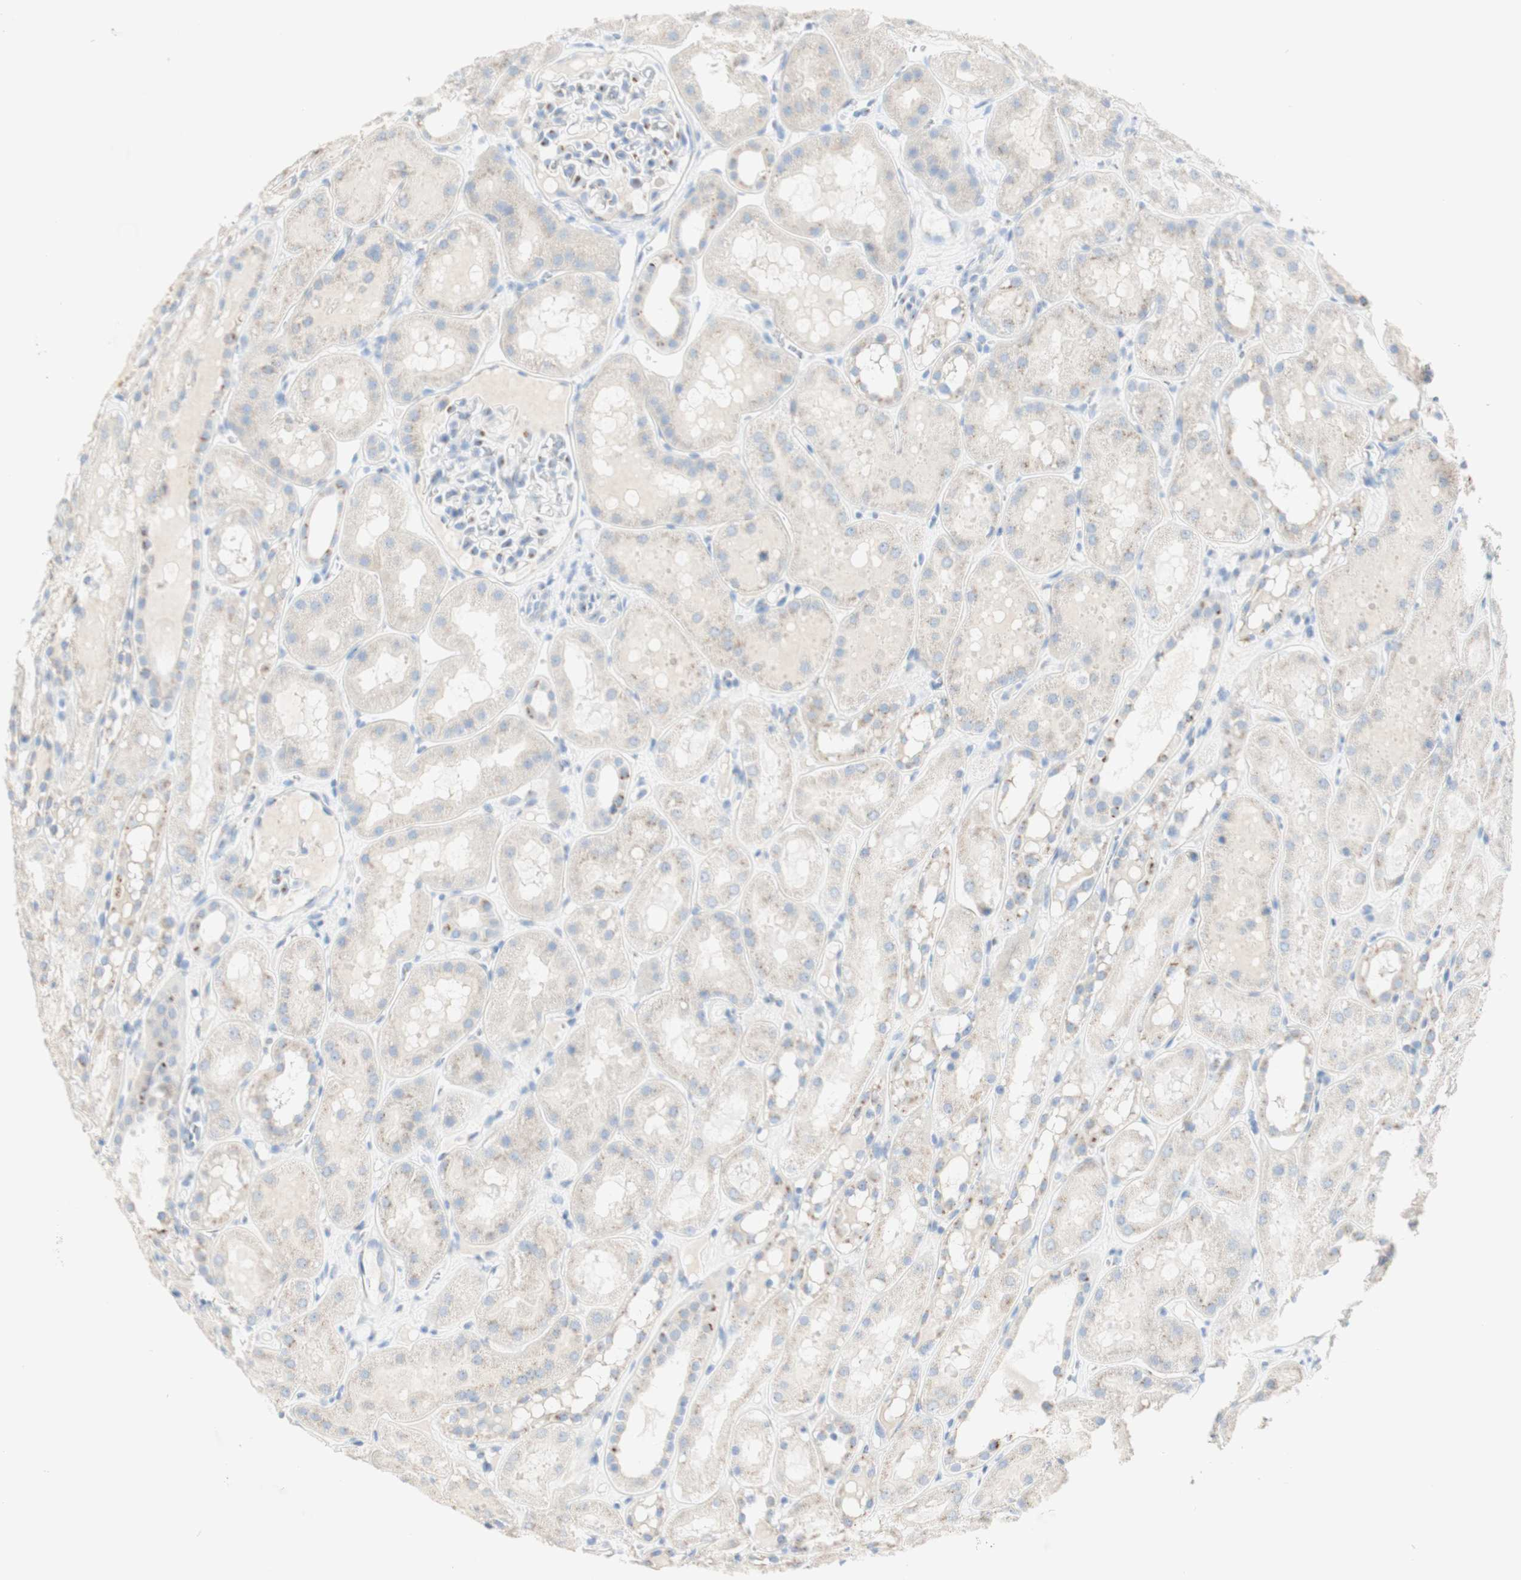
{"staining": {"intensity": "weak", "quantity": ">75%", "location": "cytoplasmic/membranous"}, "tissue": "kidney", "cell_type": "Cells in glomeruli", "image_type": "normal", "snomed": [{"axis": "morphology", "description": "Normal tissue, NOS"}, {"axis": "topography", "description": "Kidney"}, {"axis": "topography", "description": "Urinary bladder"}], "caption": "This histopathology image displays IHC staining of unremarkable human kidney, with low weak cytoplasmic/membranous staining in approximately >75% of cells in glomeruli.", "gene": "MANEA", "patient": {"sex": "male", "age": 16}}